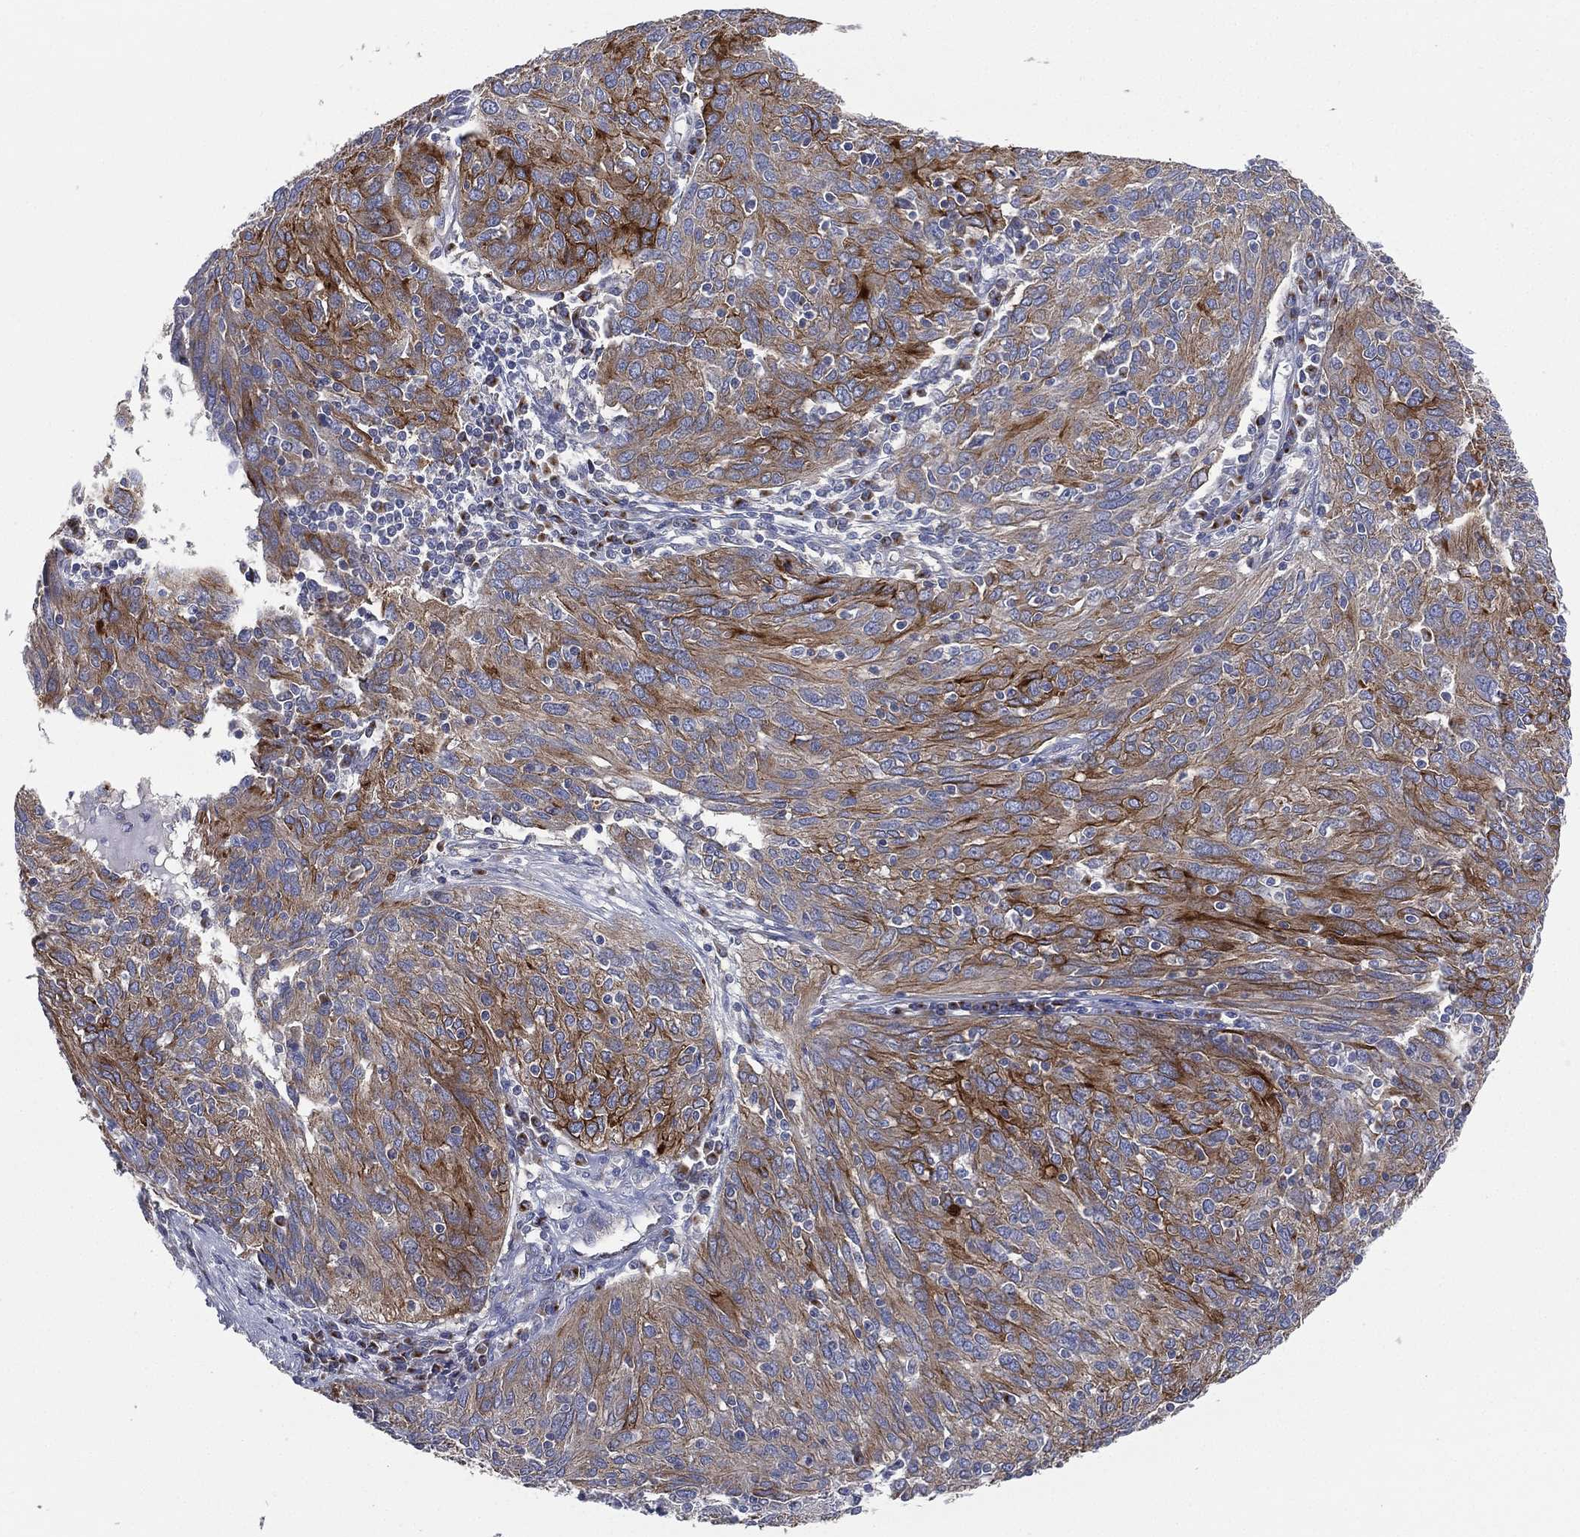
{"staining": {"intensity": "strong", "quantity": "25%-75%", "location": "cytoplasmic/membranous"}, "tissue": "ovarian cancer", "cell_type": "Tumor cells", "image_type": "cancer", "snomed": [{"axis": "morphology", "description": "Carcinoma, endometroid"}, {"axis": "topography", "description": "Ovary"}], "caption": "Protein staining exhibits strong cytoplasmic/membranous expression in approximately 25%-75% of tumor cells in ovarian endometroid carcinoma.", "gene": "ATP8A2", "patient": {"sex": "female", "age": 50}}